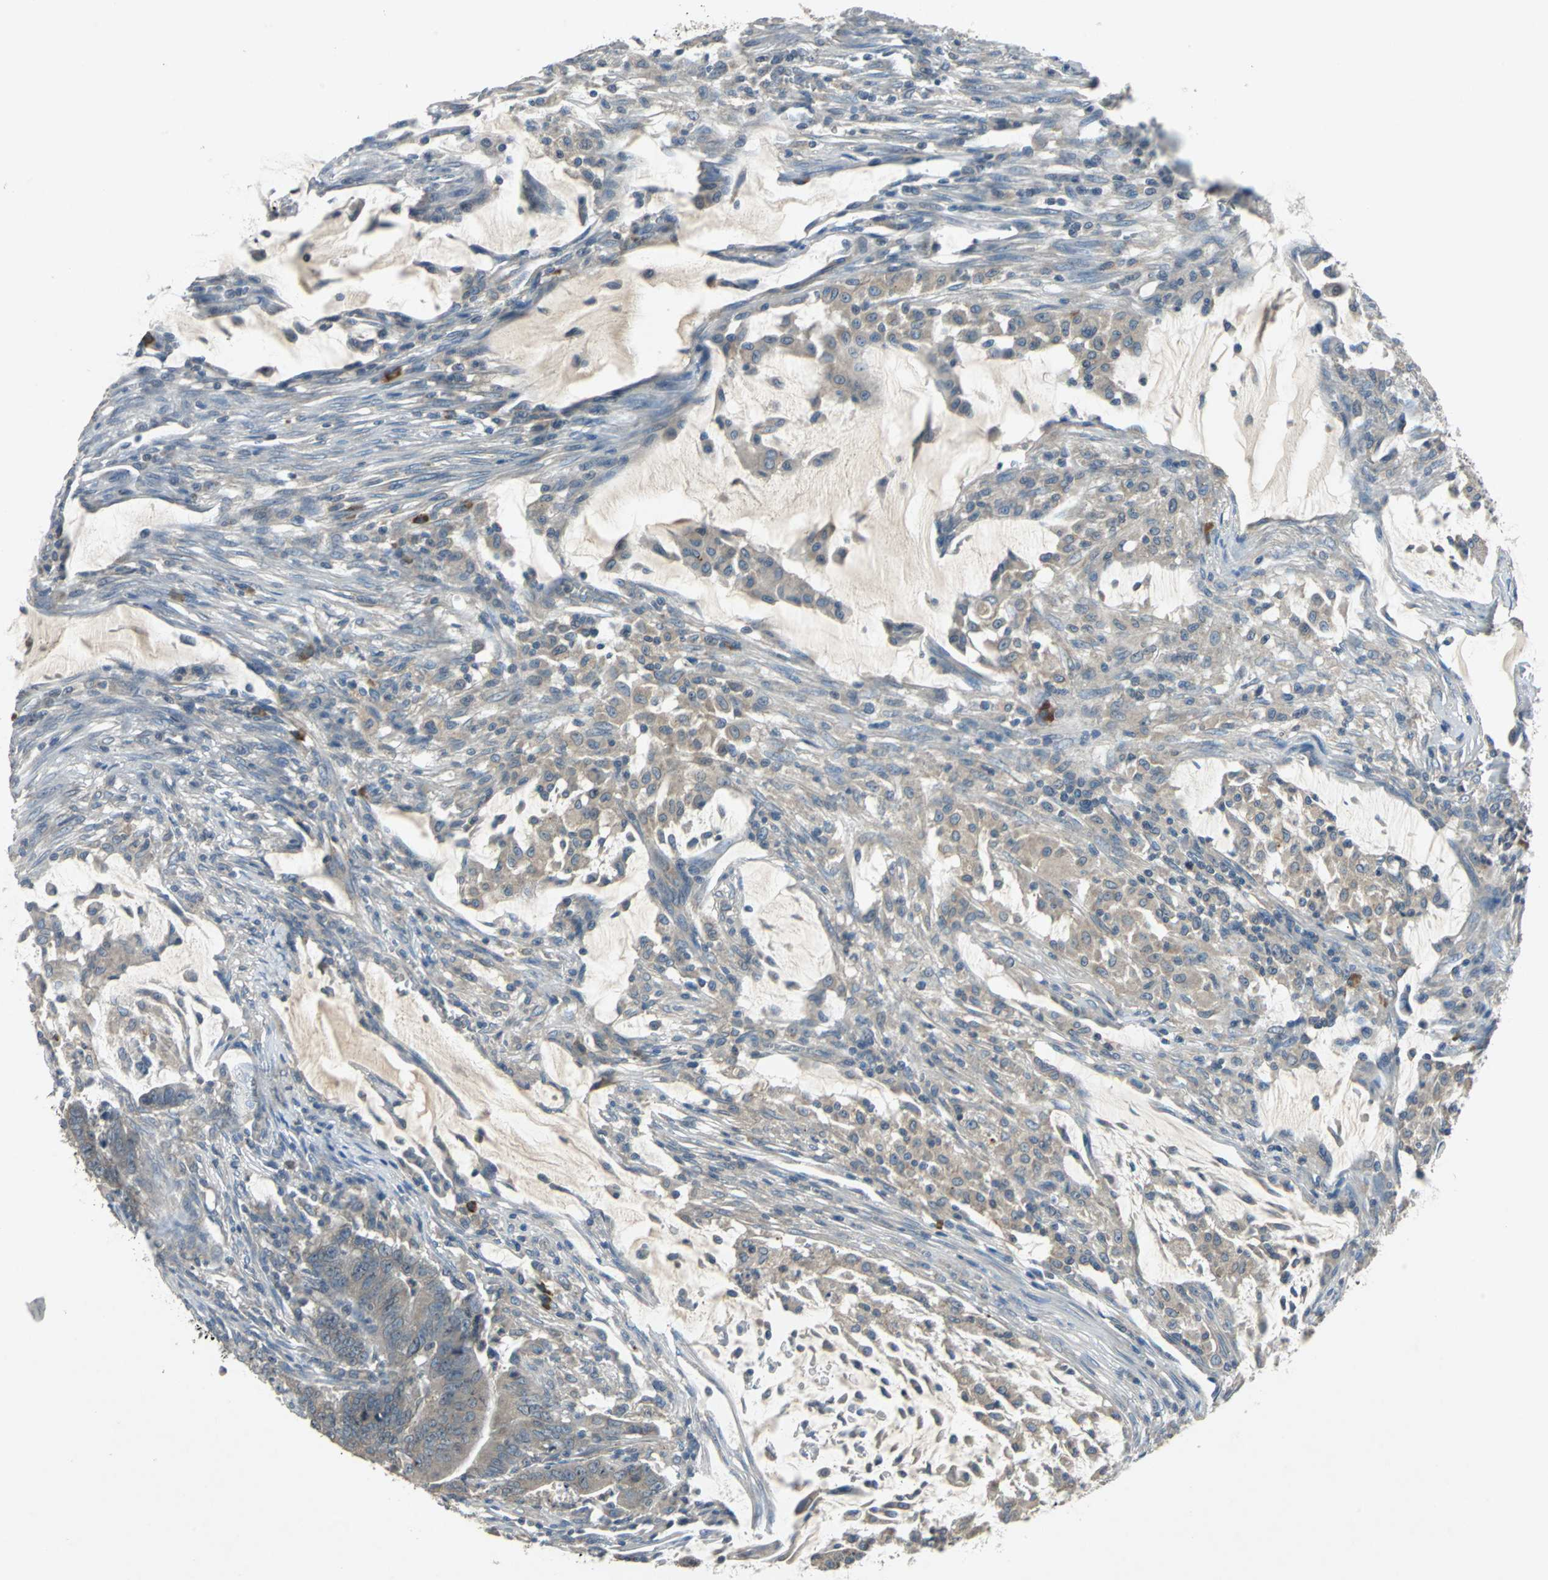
{"staining": {"intensity": "weak", "quantity": ">75%", "location": "cytoplasmic/membranous"}, "tissue": "colorectal cancer", "cell_type": "Tumor cells", "image_type": "cancer", "snomed": [{"axis": "morphology", "description": "Adenocarcinoma, NOS"}, {"axis": "topography", "description": "Colon"}], "caption": "DAB (3,3'-diaminobenzidine) immunohistochemical staining of colorectal cancer (adenocarcinoma) exhibits weak cytoplasmic/membranous protein expression in approximately >75% of tumor cells.", "gene": "SLC2A13", "patient": {"sex": "male", "age": 45}}